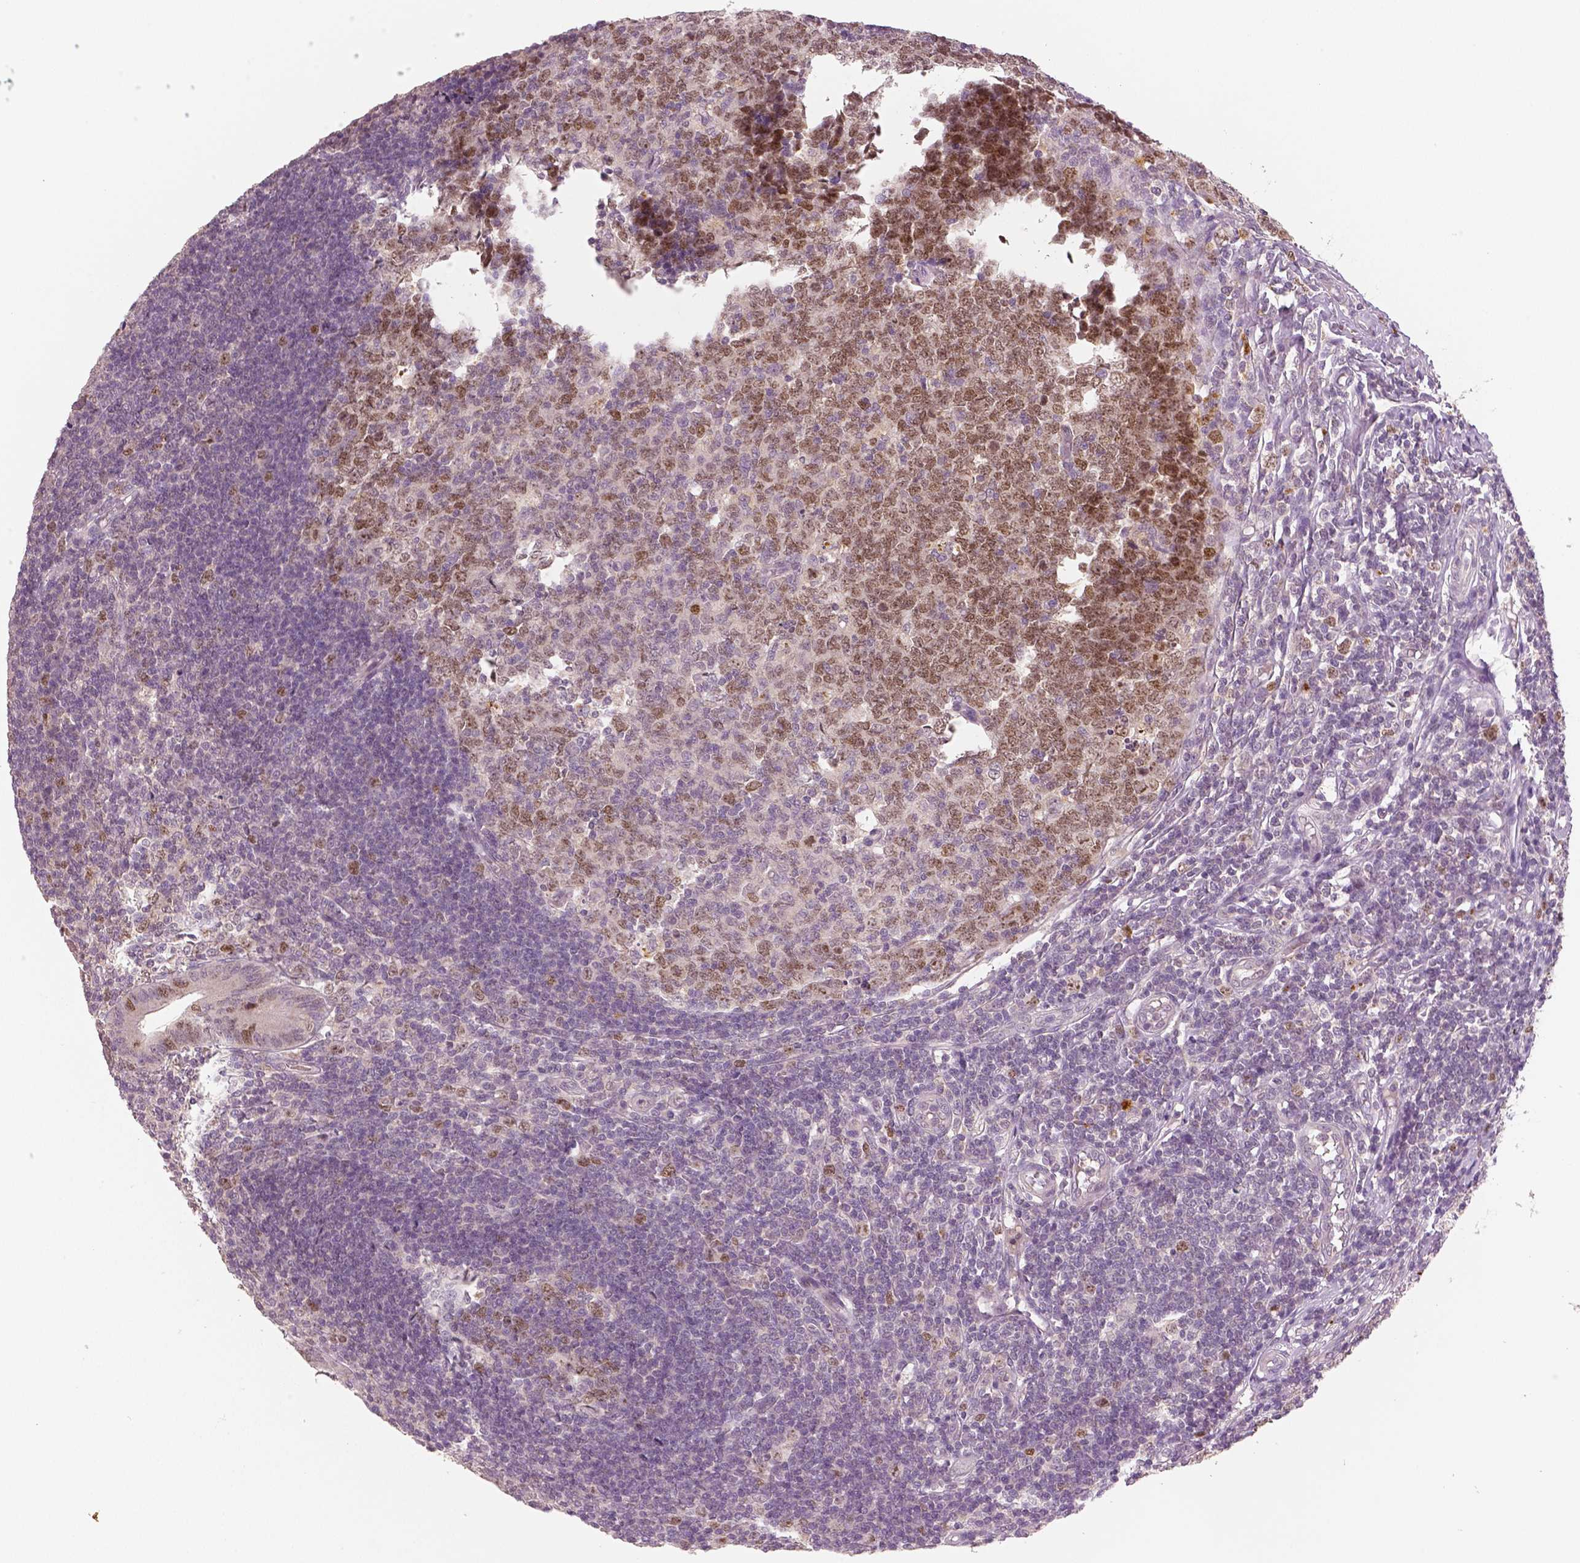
{"staining": {"intensity": "moderate", "quantity": "25%-75%", "location": "nuclear"}, "tissue": "appendix", "cell_type": "Glandular cells", "image_type": "normal", "snomed": [{"axis": "morphology", "description": "Normal tissue, NOS"}, {"axis": "topography", "description": "Appendix"}], "caption": "Protein staining of benign appendix reveals moderate nuclear positivity in approximately 25%-75% of glandular cells.", "gene": "MKI67", "patient": {"sex": "male", "age": 18}}